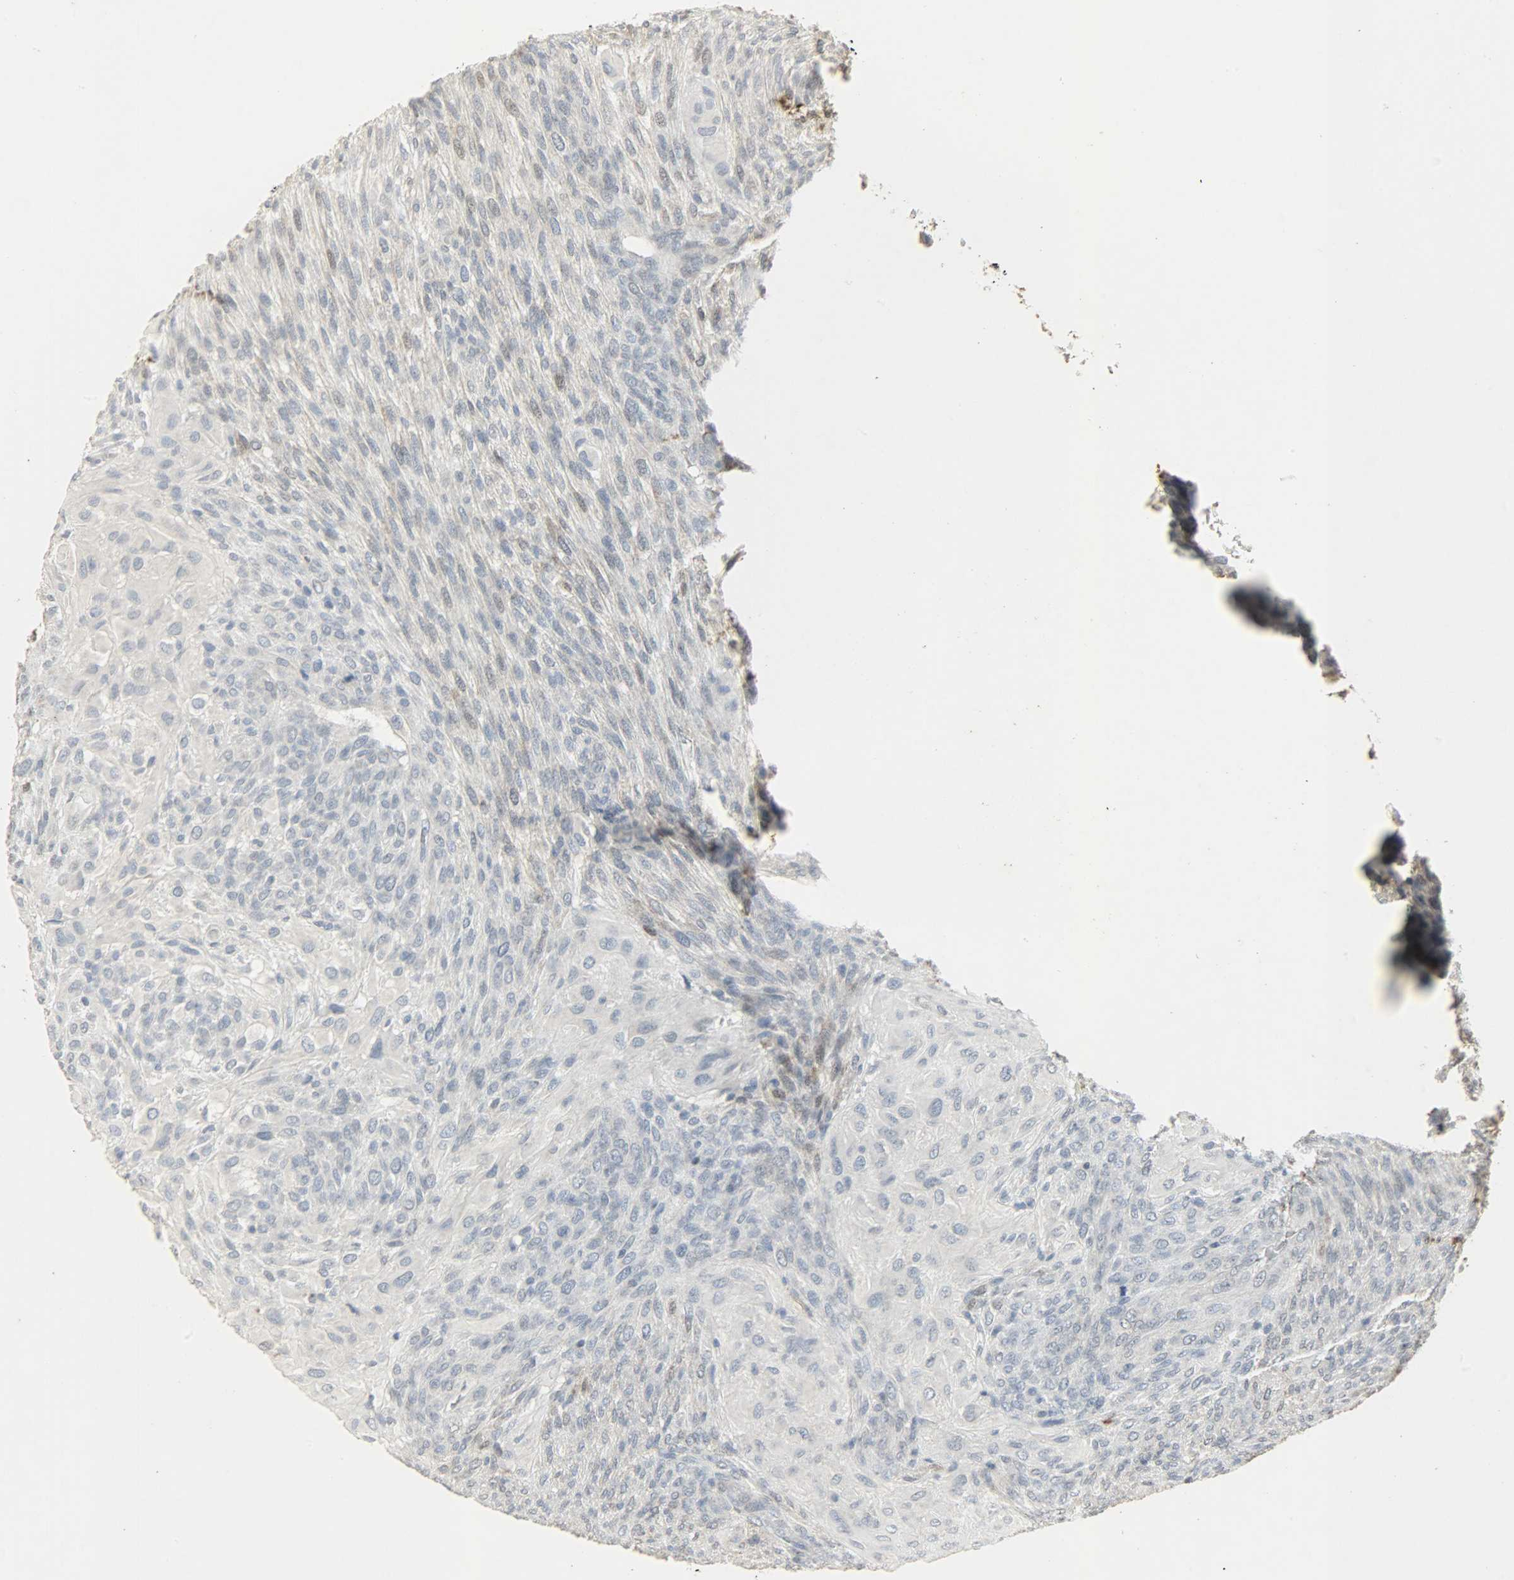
{"staining": {"intensity": "weak", "quantity": "25%-75%", "location": "cytoplasmic/membranous,nuclear"}, "tissue": "glioma", "cell_type": "Tumor cells", "image_type": "cancer", "snomed": [{"axis": "morphology", "description": "Glioma, malignant, High grade"}, {"axis": "topography", "description": "Cerebral cortex"}], "caption": "Human high-grade glioma (malignant) stained with a protein marker displays weak staining in tumor cells.", "gene": "CAMK4", "patient": {"sex": "female", "age": 55}}